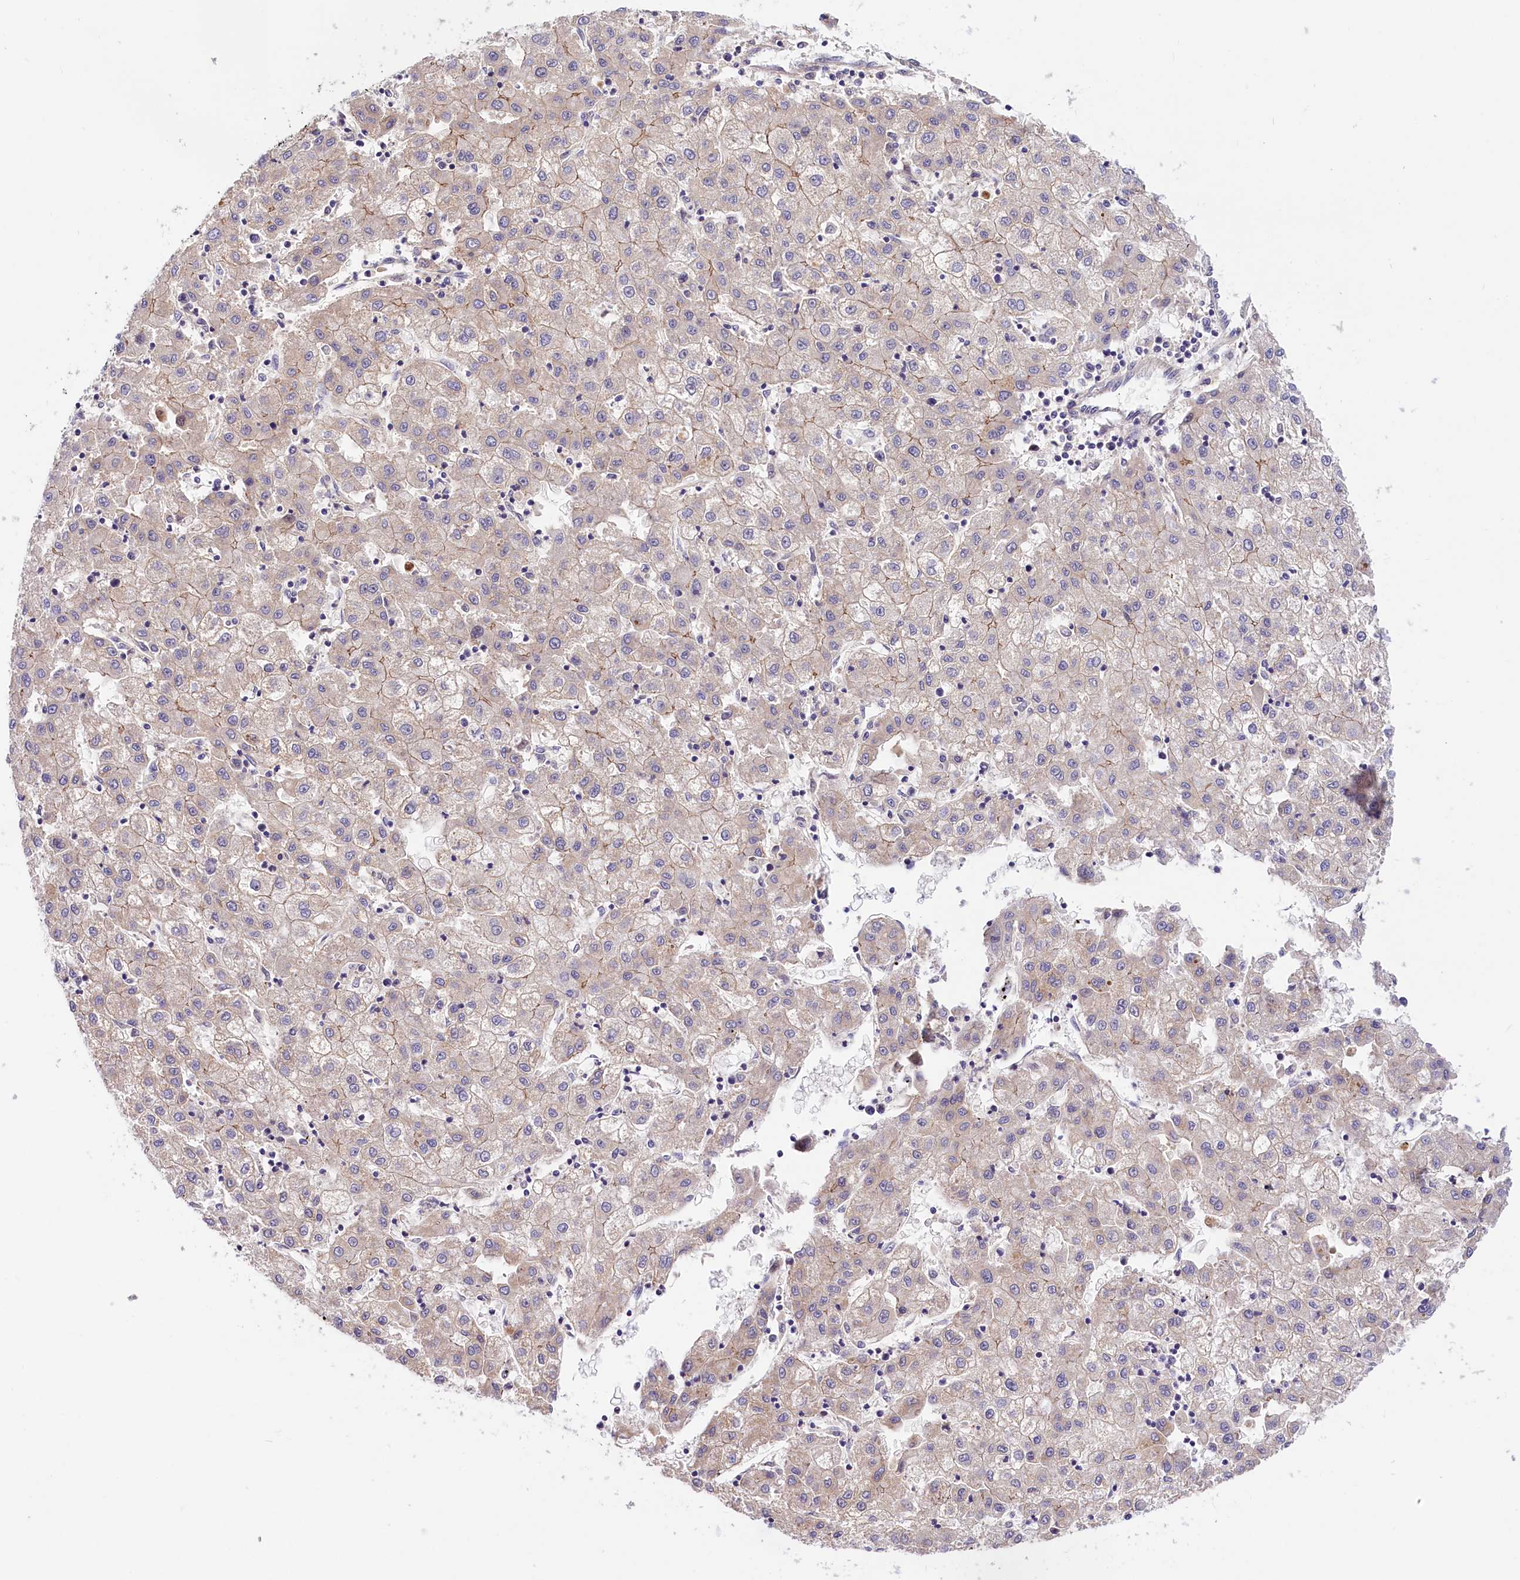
{"staining": {"intensity": "weak", "quantity": "<25%", "location": "cytoplasmic/membranous"}, "tissue": "liver cancer", "cell_type": "Tumor cells", "image_type": "cancer", "snomed": [{"axis": "morphology", "description": "Carcinoma, Hepatocellular, NOS"}, {"axis": "topography", "description": "Liver"}], "caption": "This micrograph is of hepatocellular carcinoma (liver) stained with immunohistochemistry to label a protein in brown with the nuclei are counter-stained blue. There is no positivity in tumor cells. Brightfield microscopy of immunohistochemistry stained with DAB (brown) and hematoxylin (blue), captured at high magnification.", "gene": "ARMC6", "patient": {"sex": "male", "age": 72}}